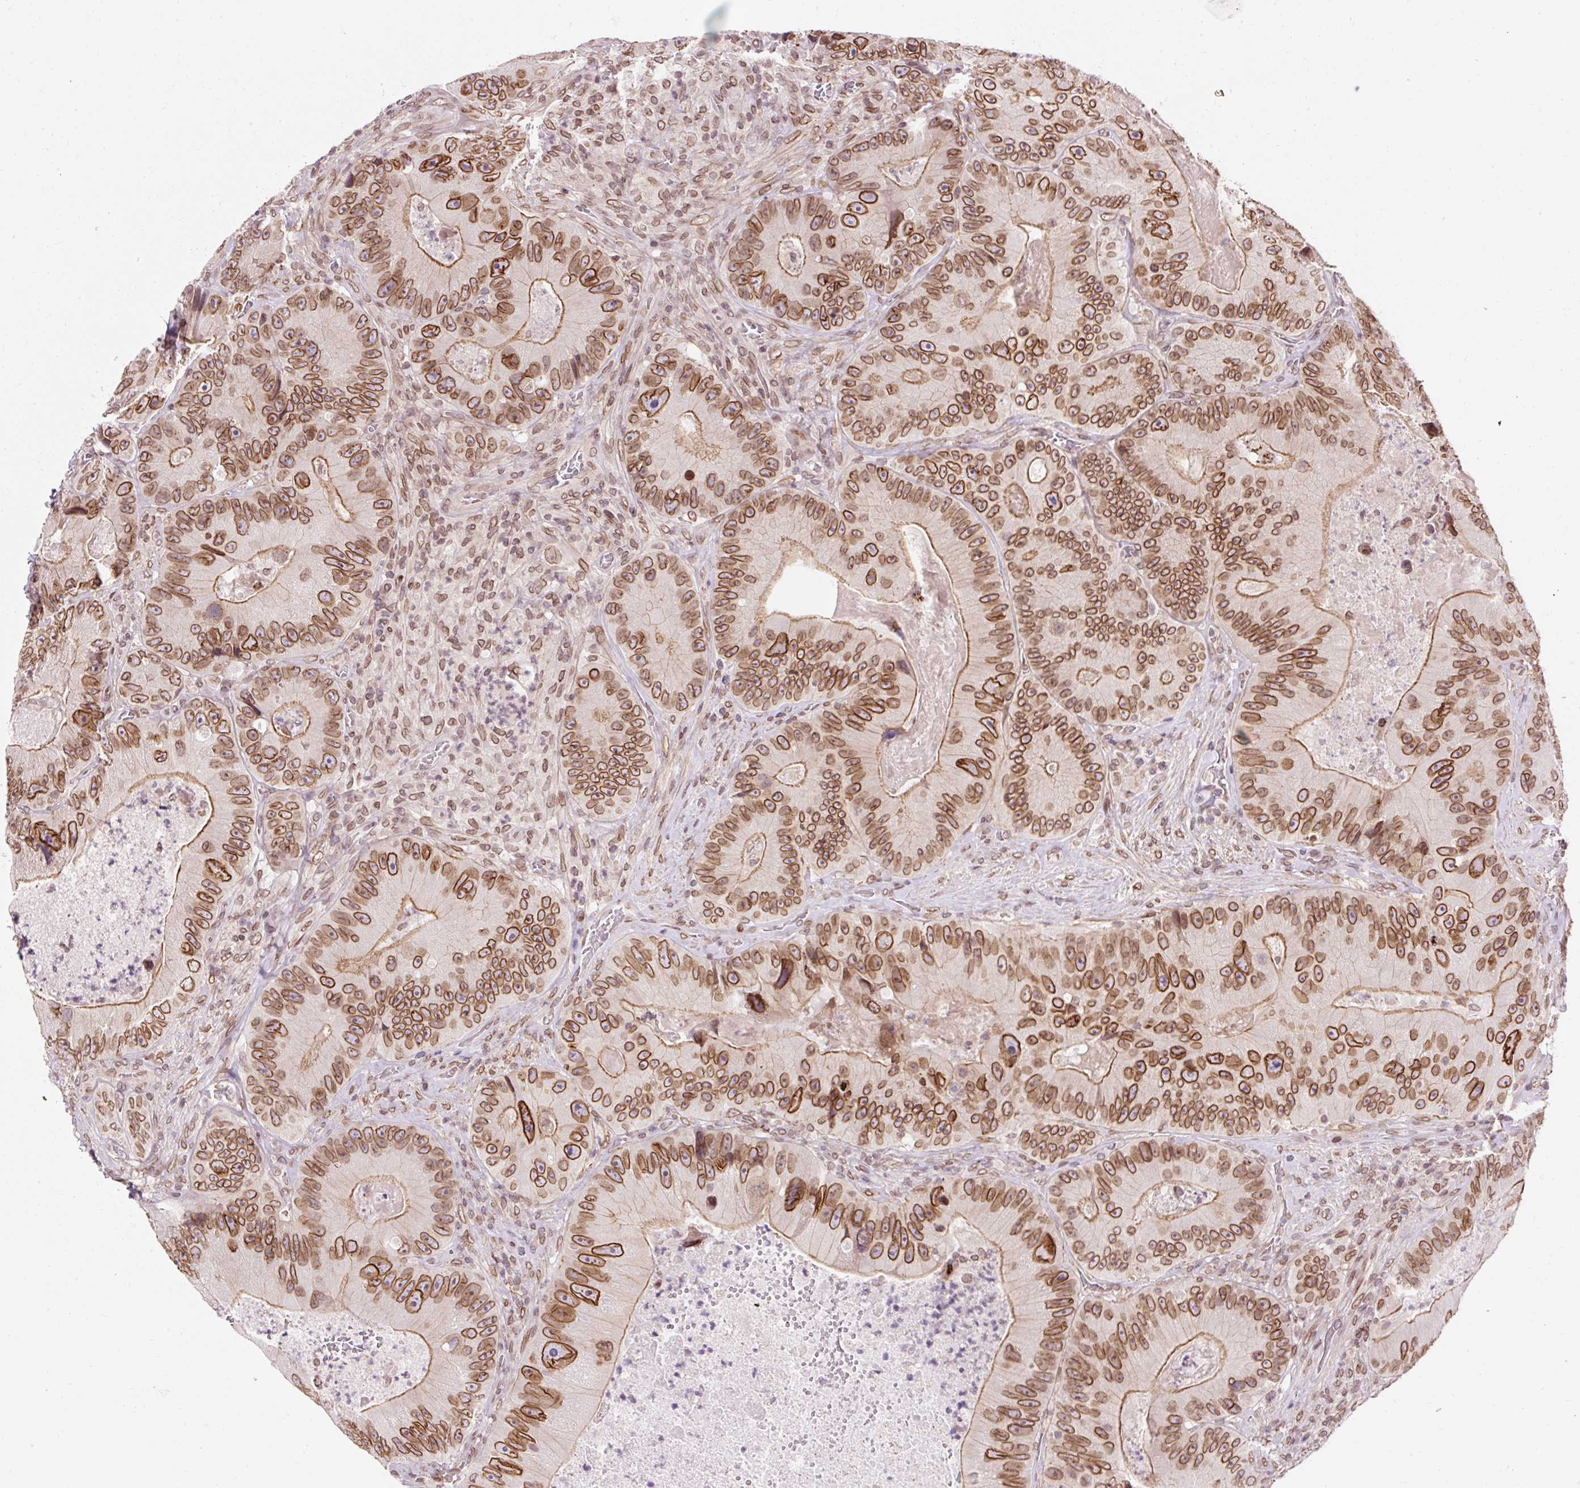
{"staining": {"intensity": "strong", "quantity": ">75%", "location": "cytoplasmic/membranous,nuclear"}, "tissue": "colorectal cancer", "cell_type": "Tumor cells", "image_type": "cancer", "snomed": [{"axis": "morphology", "description": "Adenocarcinoma, NOS"}, {"axis": "topography", "description": "Colon"}], "caption": "Immunohistochemical staining of human adenocarcinoma (colorectal) shows high levels of strong cytoplasmic/membranous and nuclear staining in about >75% of tumor cells. Nuclei are stained in blue.", "gene": "ZNF610", "patient": {"sex": "female", "age": 86}}